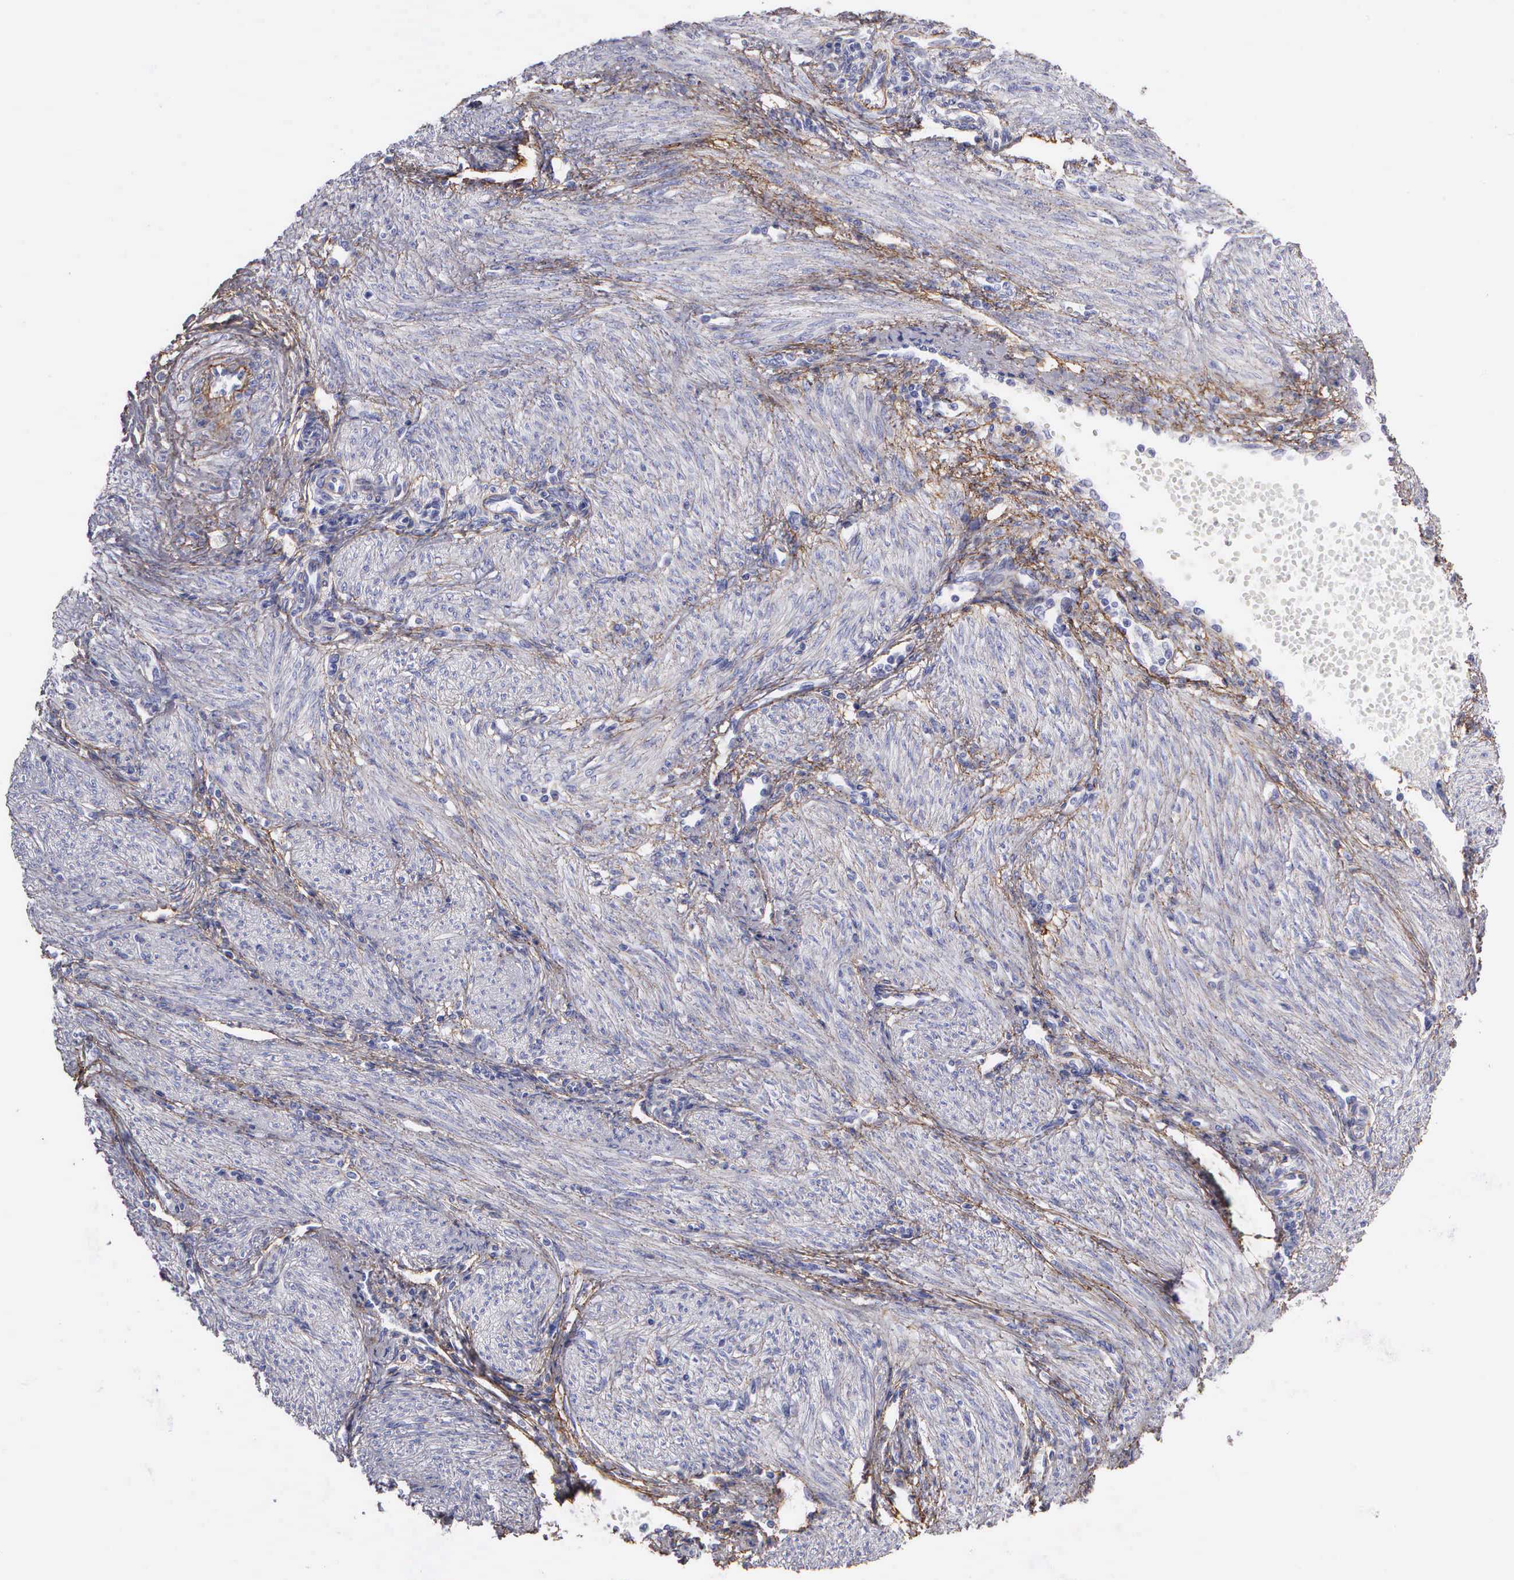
{"staining": {"intensity": "negative", "quantity": "none", "location": "none"}, "tissue": "endometrial cancer", "cell_type": "Tumor cells", "image_type": "cancer", "snomed": [{"axis": "morphology", "description": "Adenocarcinoma, NOS"}, {"axis": "topography", "description": "Endometrium"}], "caption": "Endometrial adenocarcinoma stained for a protein using immunohistochemistry shows no positivity tumor cells.", "gene": "FBLN5", "patient": {"sex": "female", "age": 51}}